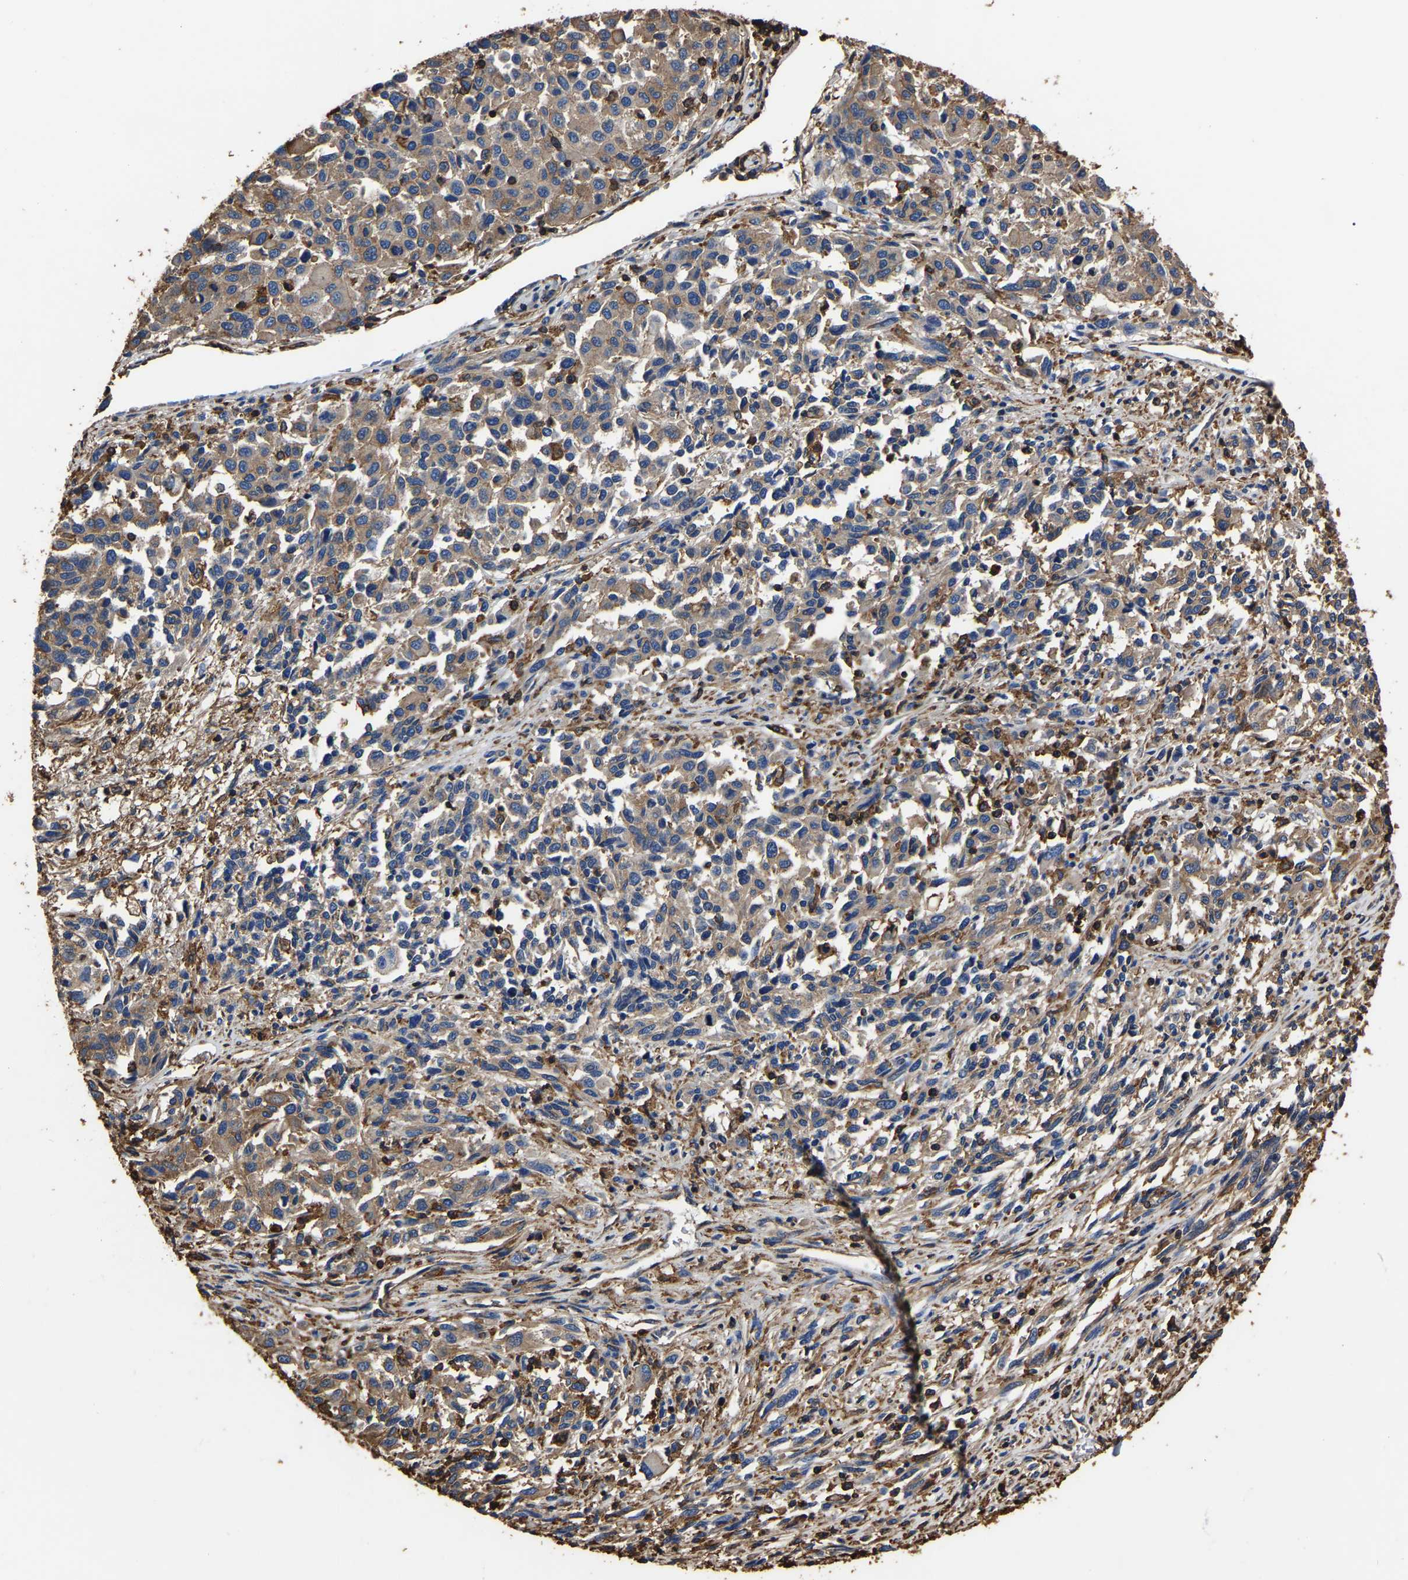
{"staining": {"intensity": "weak", "quantity": ">75%", "location": "cytoplasmic/membranous"}, "tissue": "melanoma", "cell_type": "Tumor cells", "image_type": "cancer", "snomed": [{"axis": "morphology", "description": "Malignant melanoma, Metastatic site"}, {"axis": "topography", "description": "Lymph node"}], "caption": "This photomicrograph demonstrates immunohistochemistry staining of human malignant melanoma (metastatic site), with low weak cytoplasmic/membranous positivity in about >75% of tumor cells.", "gene": "ARMT1", "patient": {"sex": "male", "age": 61}}